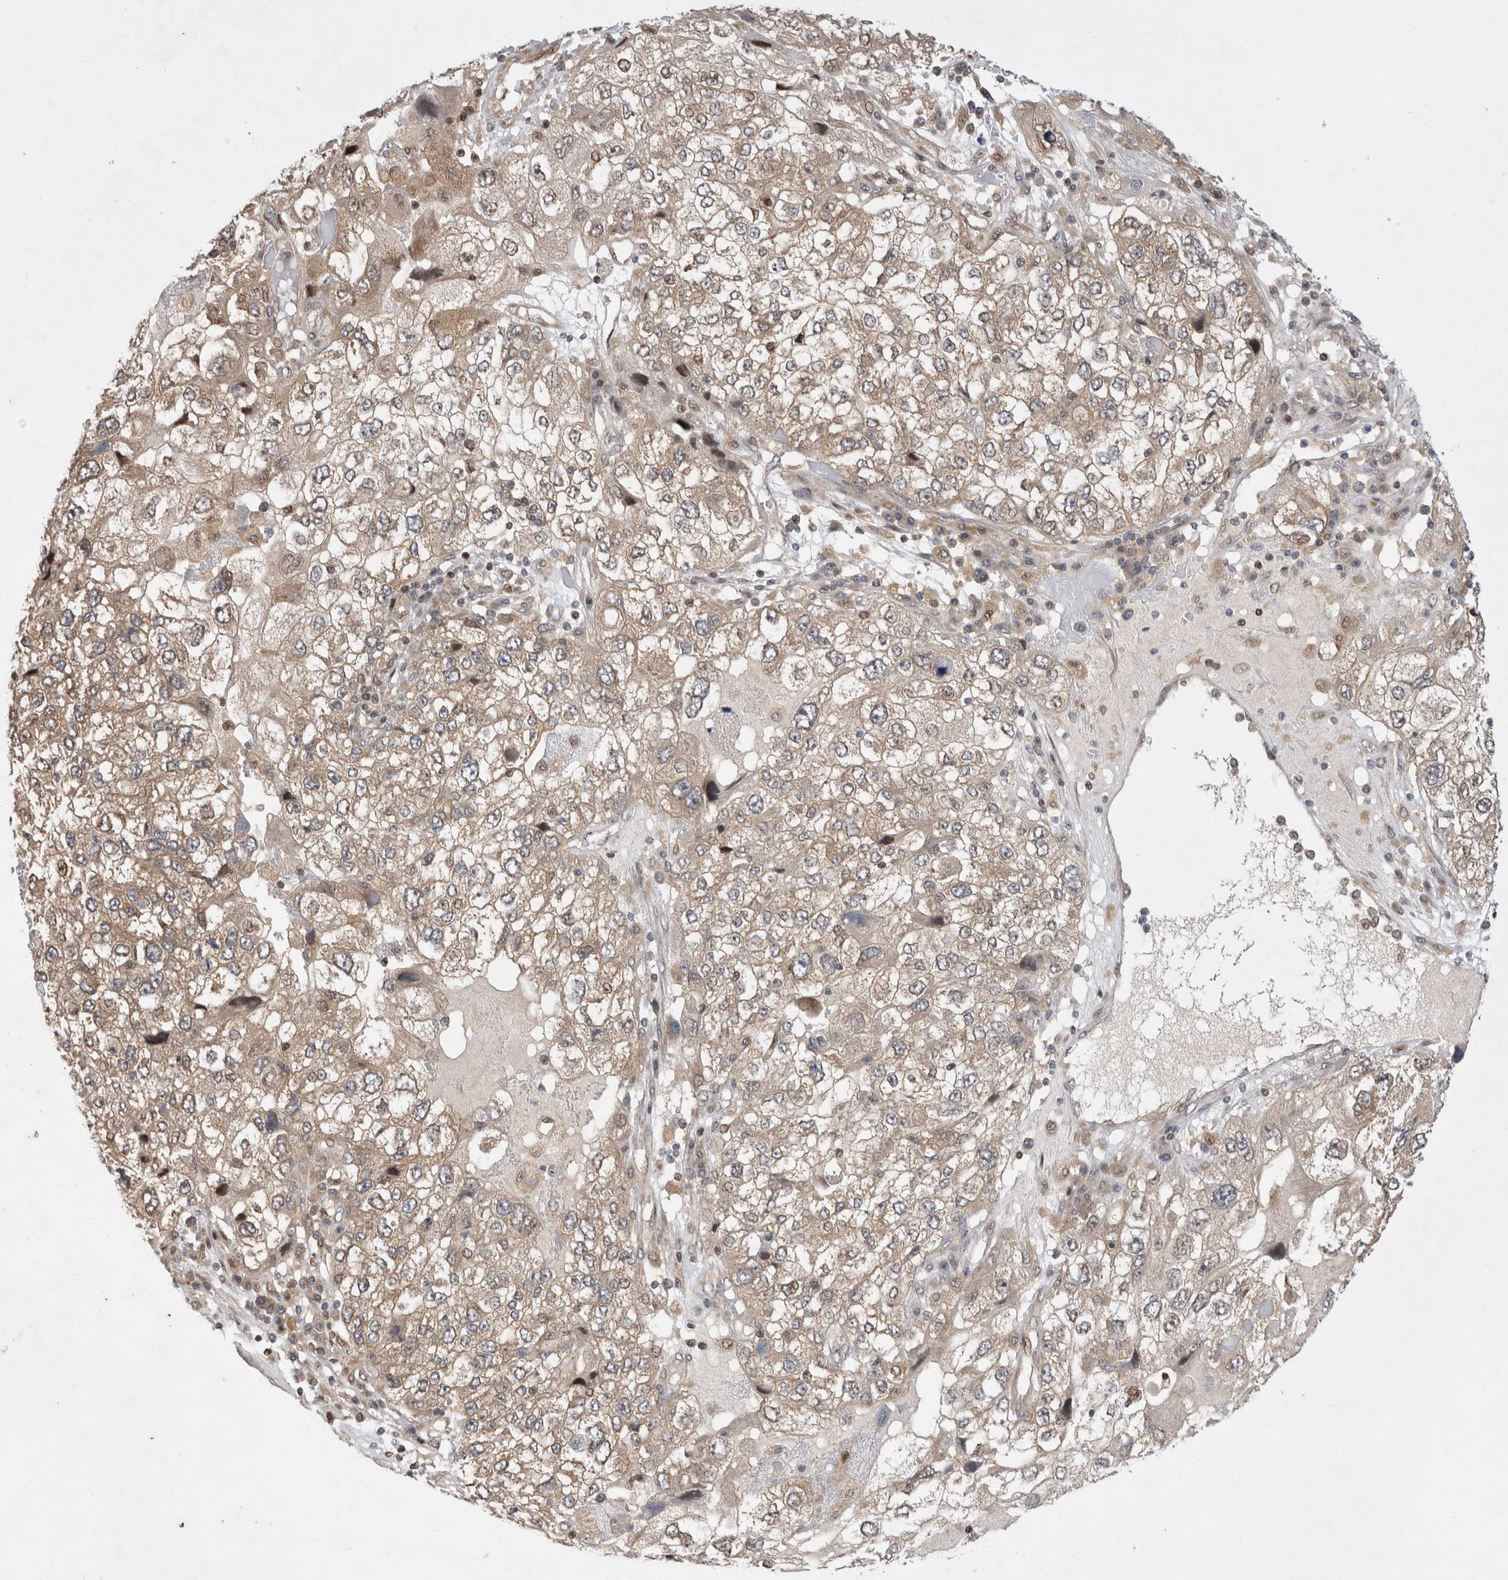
{"staining": {"intensity": "weak", "quantity": "25%-75%", "location": "cytoplasmic/membranous"}, "tissue": "endometrial cancer", "cell_type": "Tumor cells", "image_type": "cancer", "snomed": [{"axis": "morphology", "description": "Adenocarcinoma, NOS"}, {"axis": "topography", "description": "Endometrium"}], "caption": "Brown immunohistochemical staining in human endometrial adenocarcinoma shows weak cytoplasmic/membranous staining in approximately 25%-75% of tumor cells.", "gene": "HTT", "patient": {"sex": "female", "age": 49}}